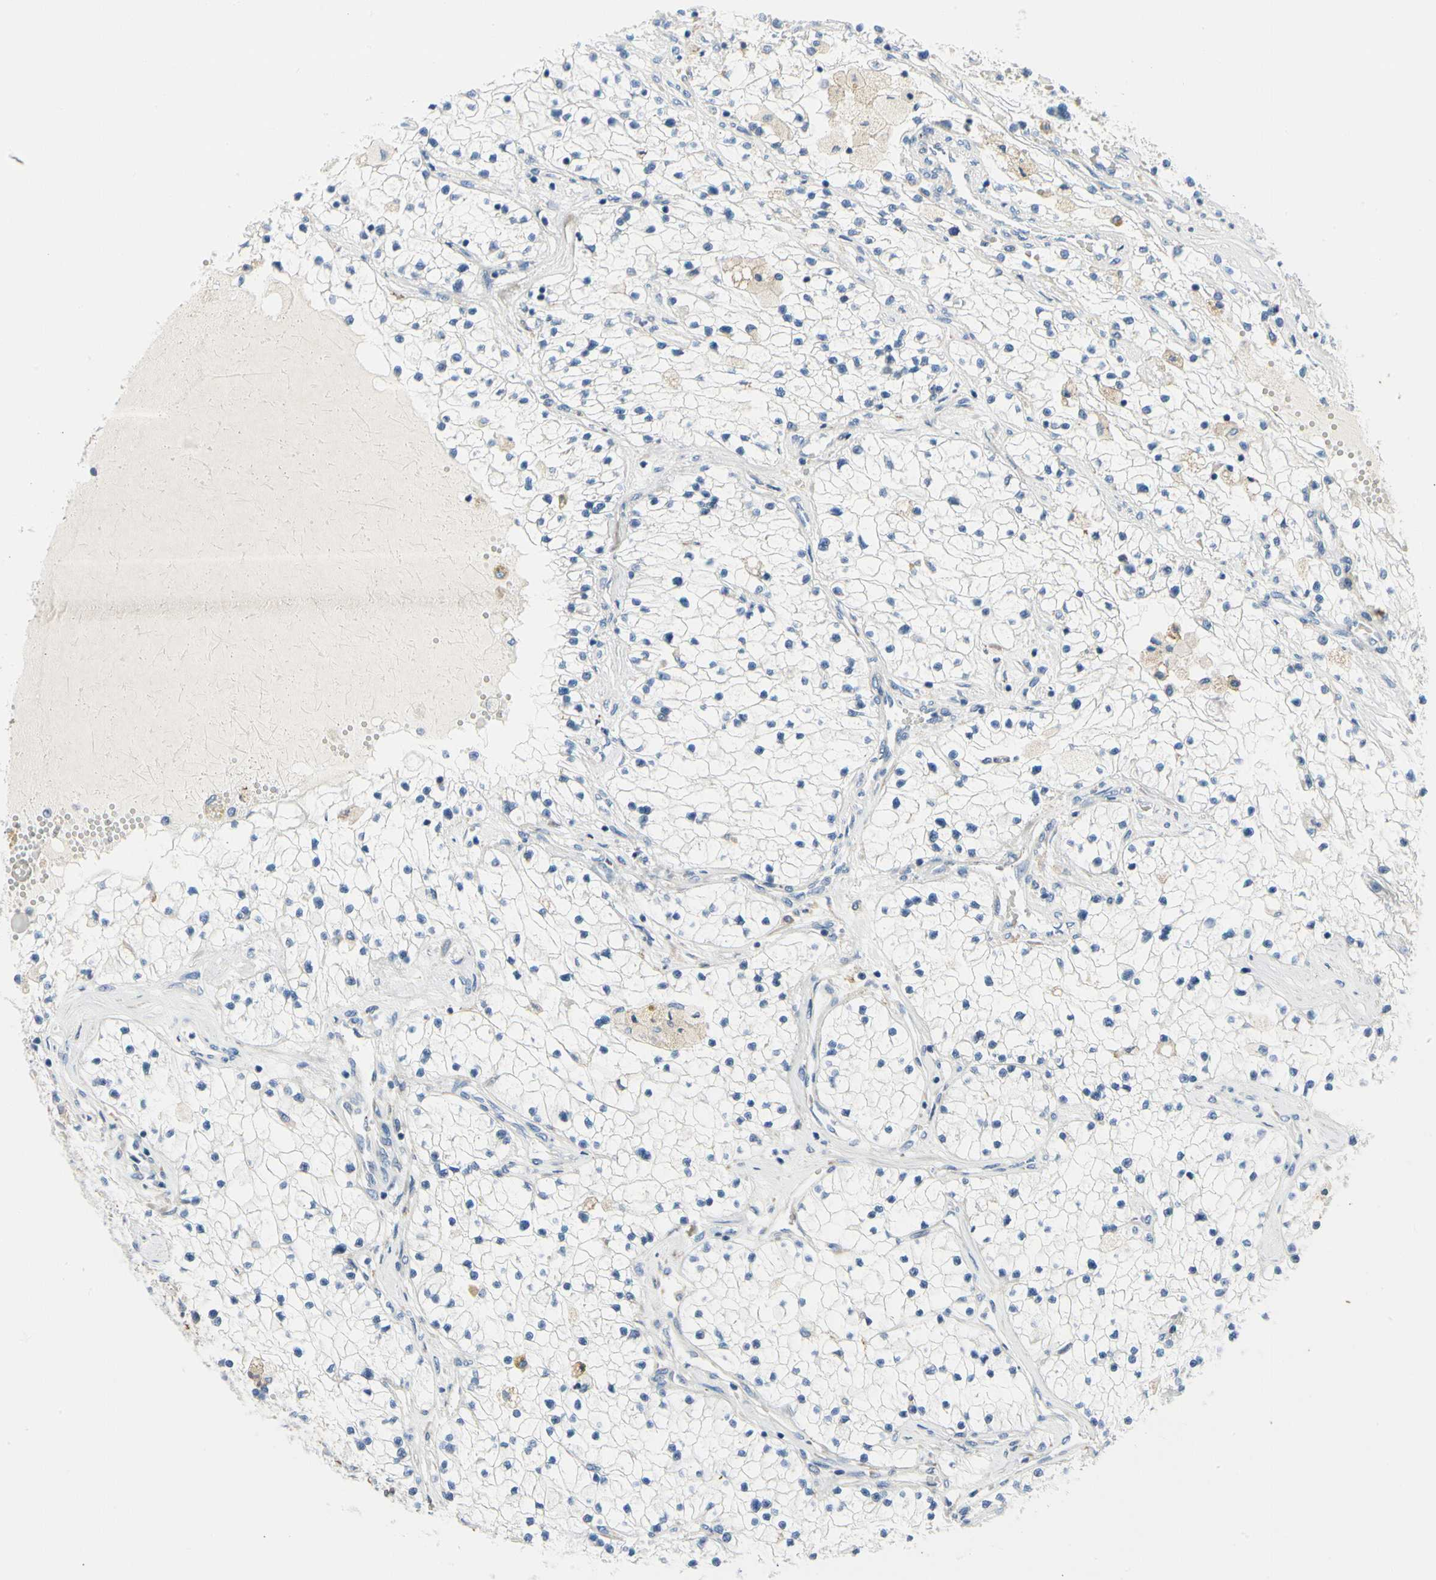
{"staining": {"intensity": "negative", "quantity": "none", "location": "none"}, "tissue": "renal cancer", "cell_type": "Tumor cells", "image_type": "cancer", "snomed": [{"axis": "morphology", "description": "Adenocarcinoma, NOS"}, {"axis": "topography", "description": "Kidney"}], "caption": "Image shows no protein staining in tumor cells of renal adenocarcinoma tissue. (Brightfield microscopy of DAB immunohistochemistry (IHC) at high magnification).", "gene": "STXBP1", "patient": {"sex": "male", "age": 68}}